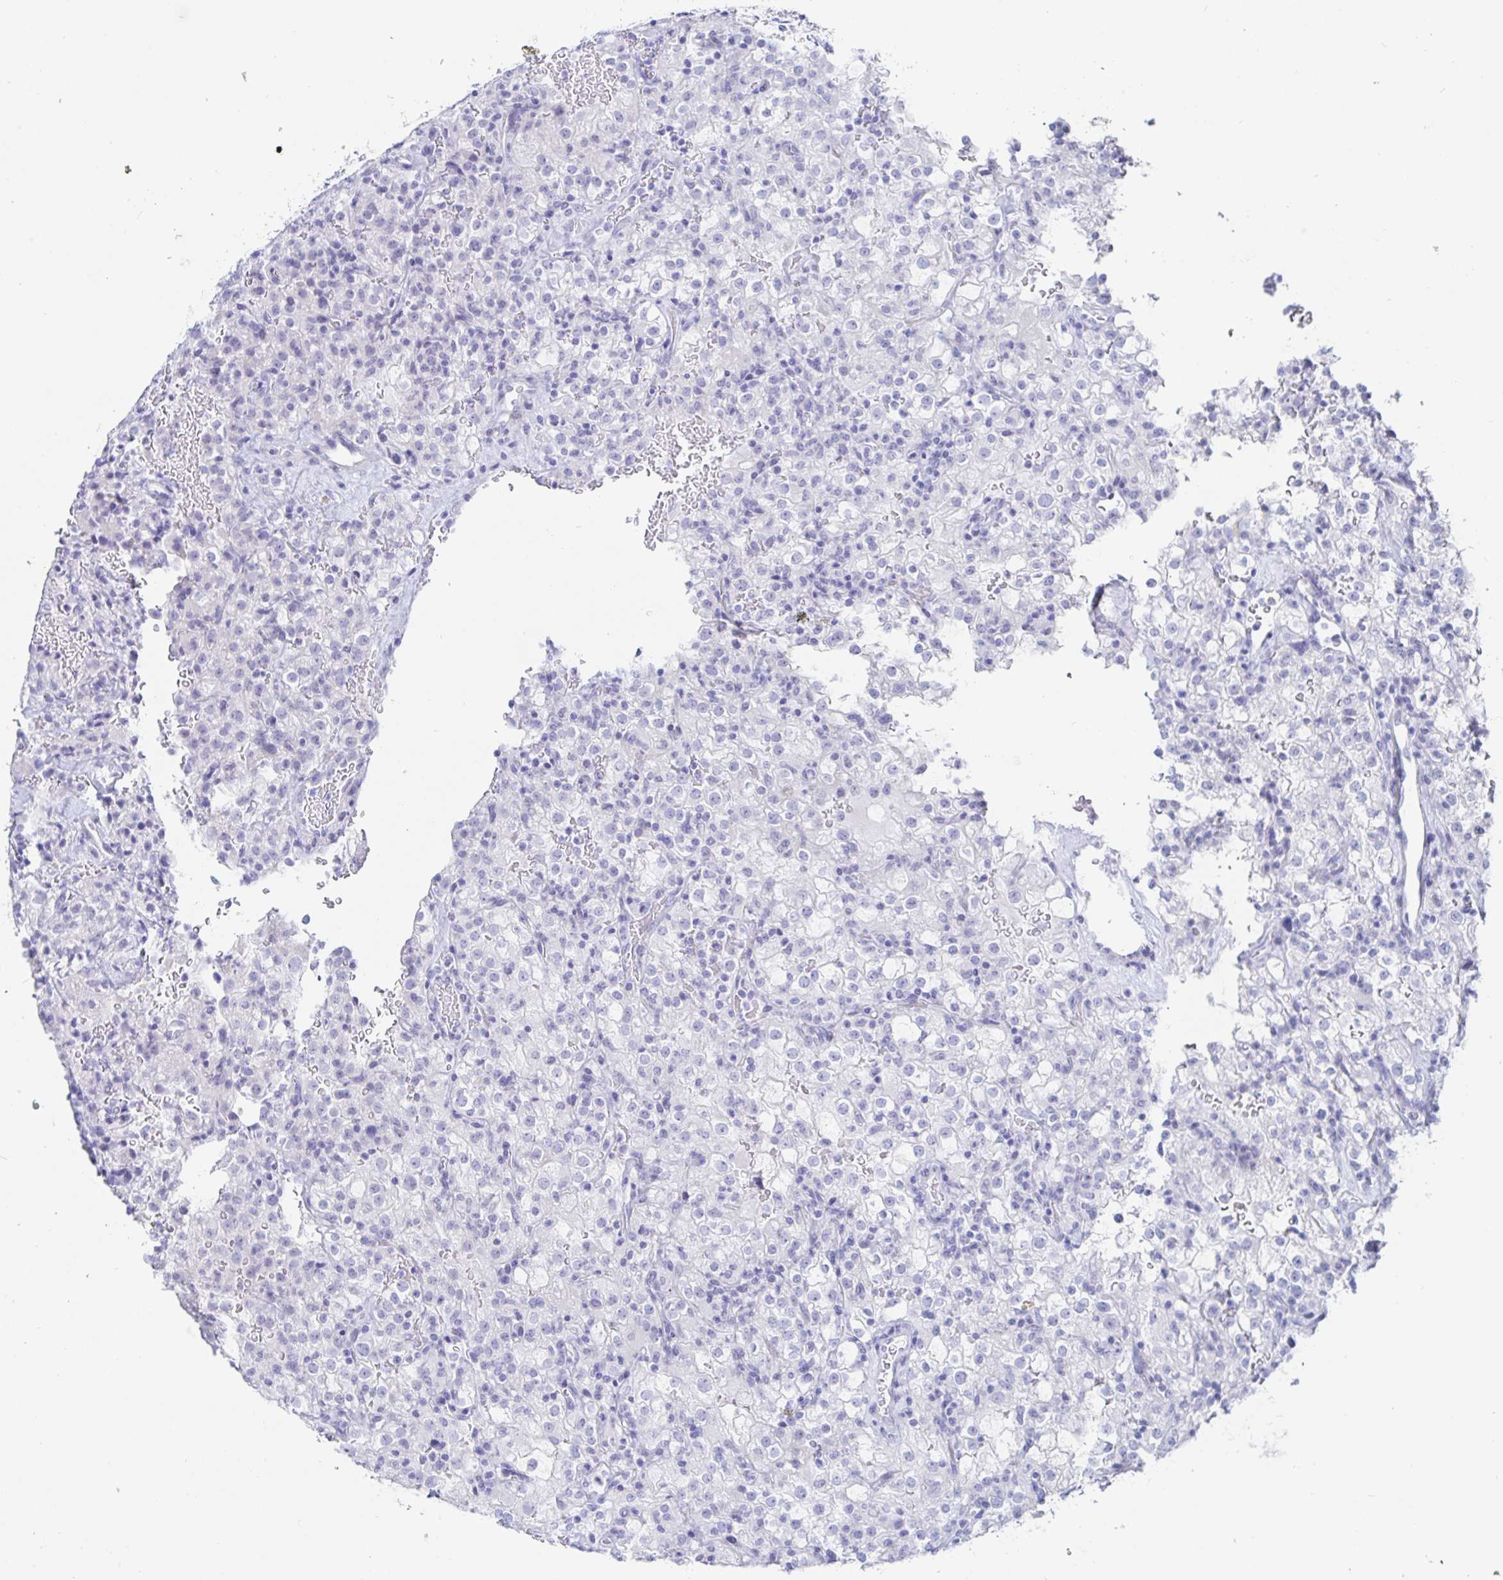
{"staining": {"intensity": "negative", "quantity": "none", "location": "none"}, "tissue": "renal cancer", "cell_type": "Tumor cells", "image_type": "cancer", "snomed": [{"axis": "morphology", "description": "Adenocarcinoma, NOS"}, {"axis": "topography", "description": "Kidney"}], "caption": "The immunohistochemistry image has no significant expression in tumor cells of renal cancer tissue.", "gene": "KCNH6", "patient": {"sex": "female", "age": 74}}